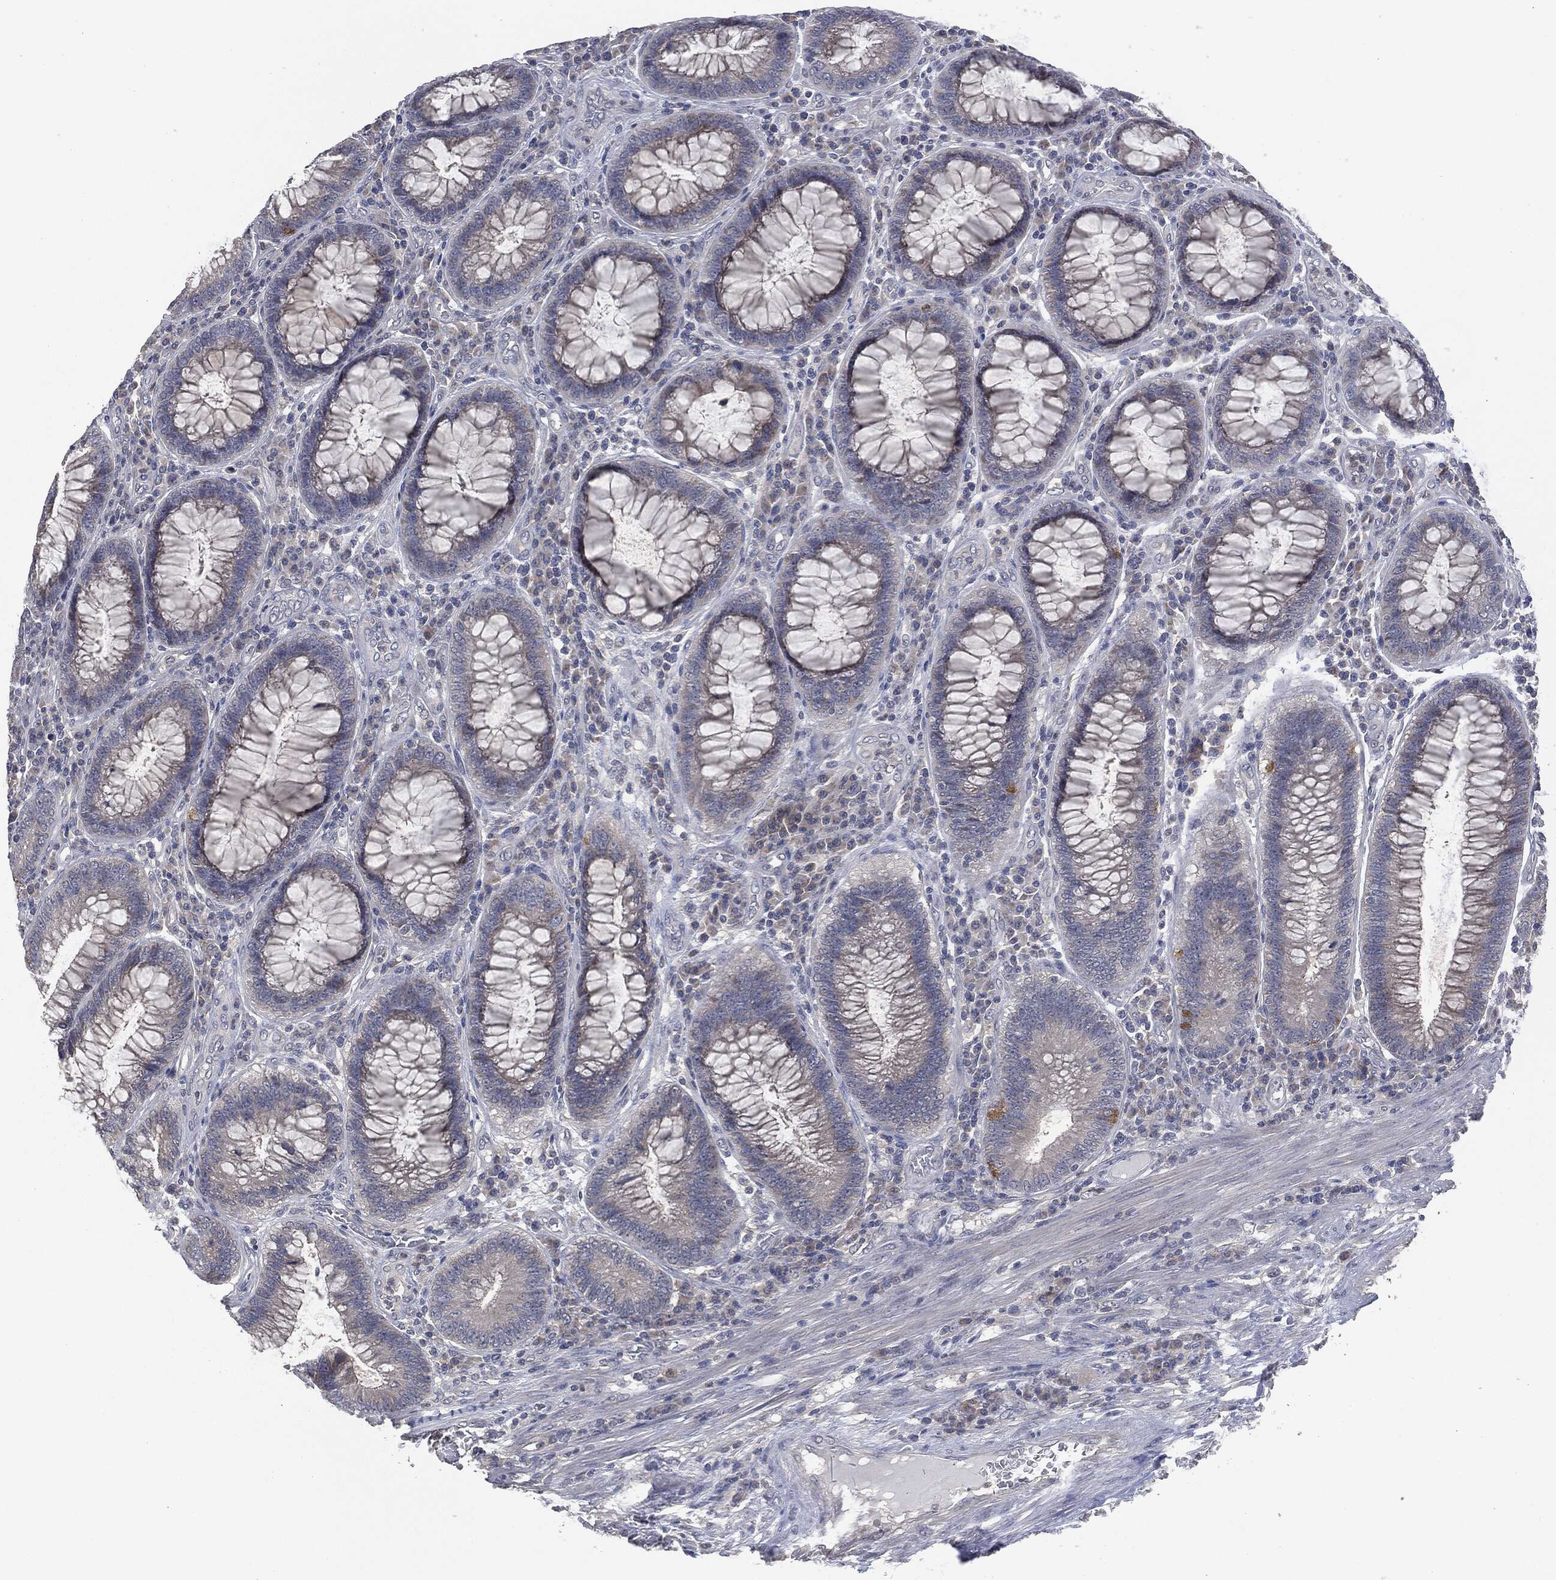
{"staining": {"intensity": "negative", "quantity": "none", "location": "none"}, "tissue": "colorectal cancer", "cell_type": "Tumor cells", "image_type": "cancer", "snomed": [{"axis": "morphology", "description": "Adenocarcinoma, NOS"}, {"axis": "topography", "description": "Colon"}], "caption": "Tumor cells are negative for protein expression in human colorectal adenocarcinoma. (Immunohistochemistry, brightfield microscopy, high magnification).", "gene": "IL1RN", "patient": {"sex": "female", "age": 67}}